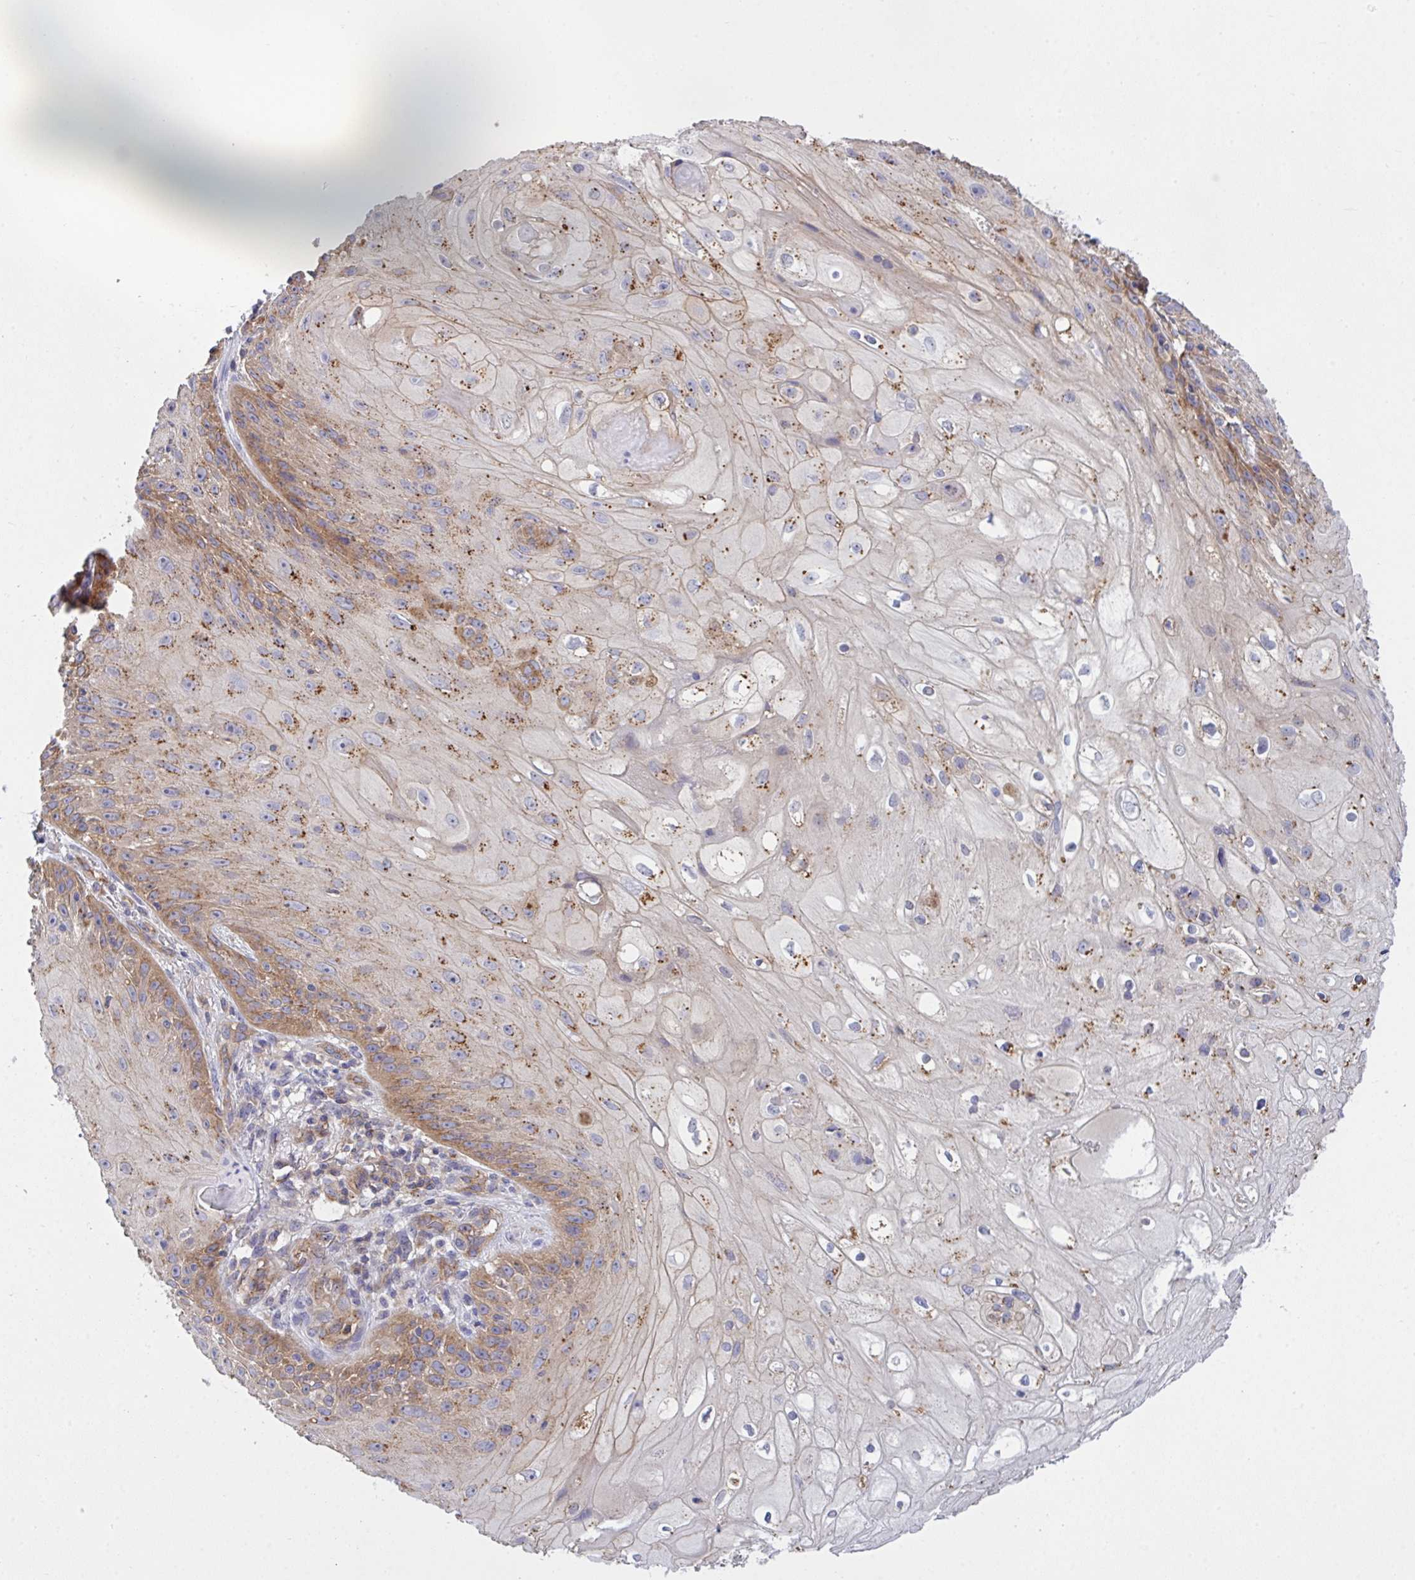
{"staining": {"intensity": "moderate", "quantity": ">75%", "location": "cytoplasmic/membranous"}, "tissue": "skin cancer", "cell_type": "Tumor cells", "image_type": "cancer", "snomed": [{"axis": "morphology", "description": "Squamous cell carcinoma, NOS"}, {"axis": "topography", "description": "Skin"}, {"axis": "topography", "description": "Vulva"}], "caption": "This is a photomicrograph of immunohistochemistry (IHC) staining of skin squamous cell carcinoma, which shows moderate expression in the cytoplasmic/membranous of tumor cells.", "gene": "C4orf36", "patient": {"sex": "female", "age": 76}}